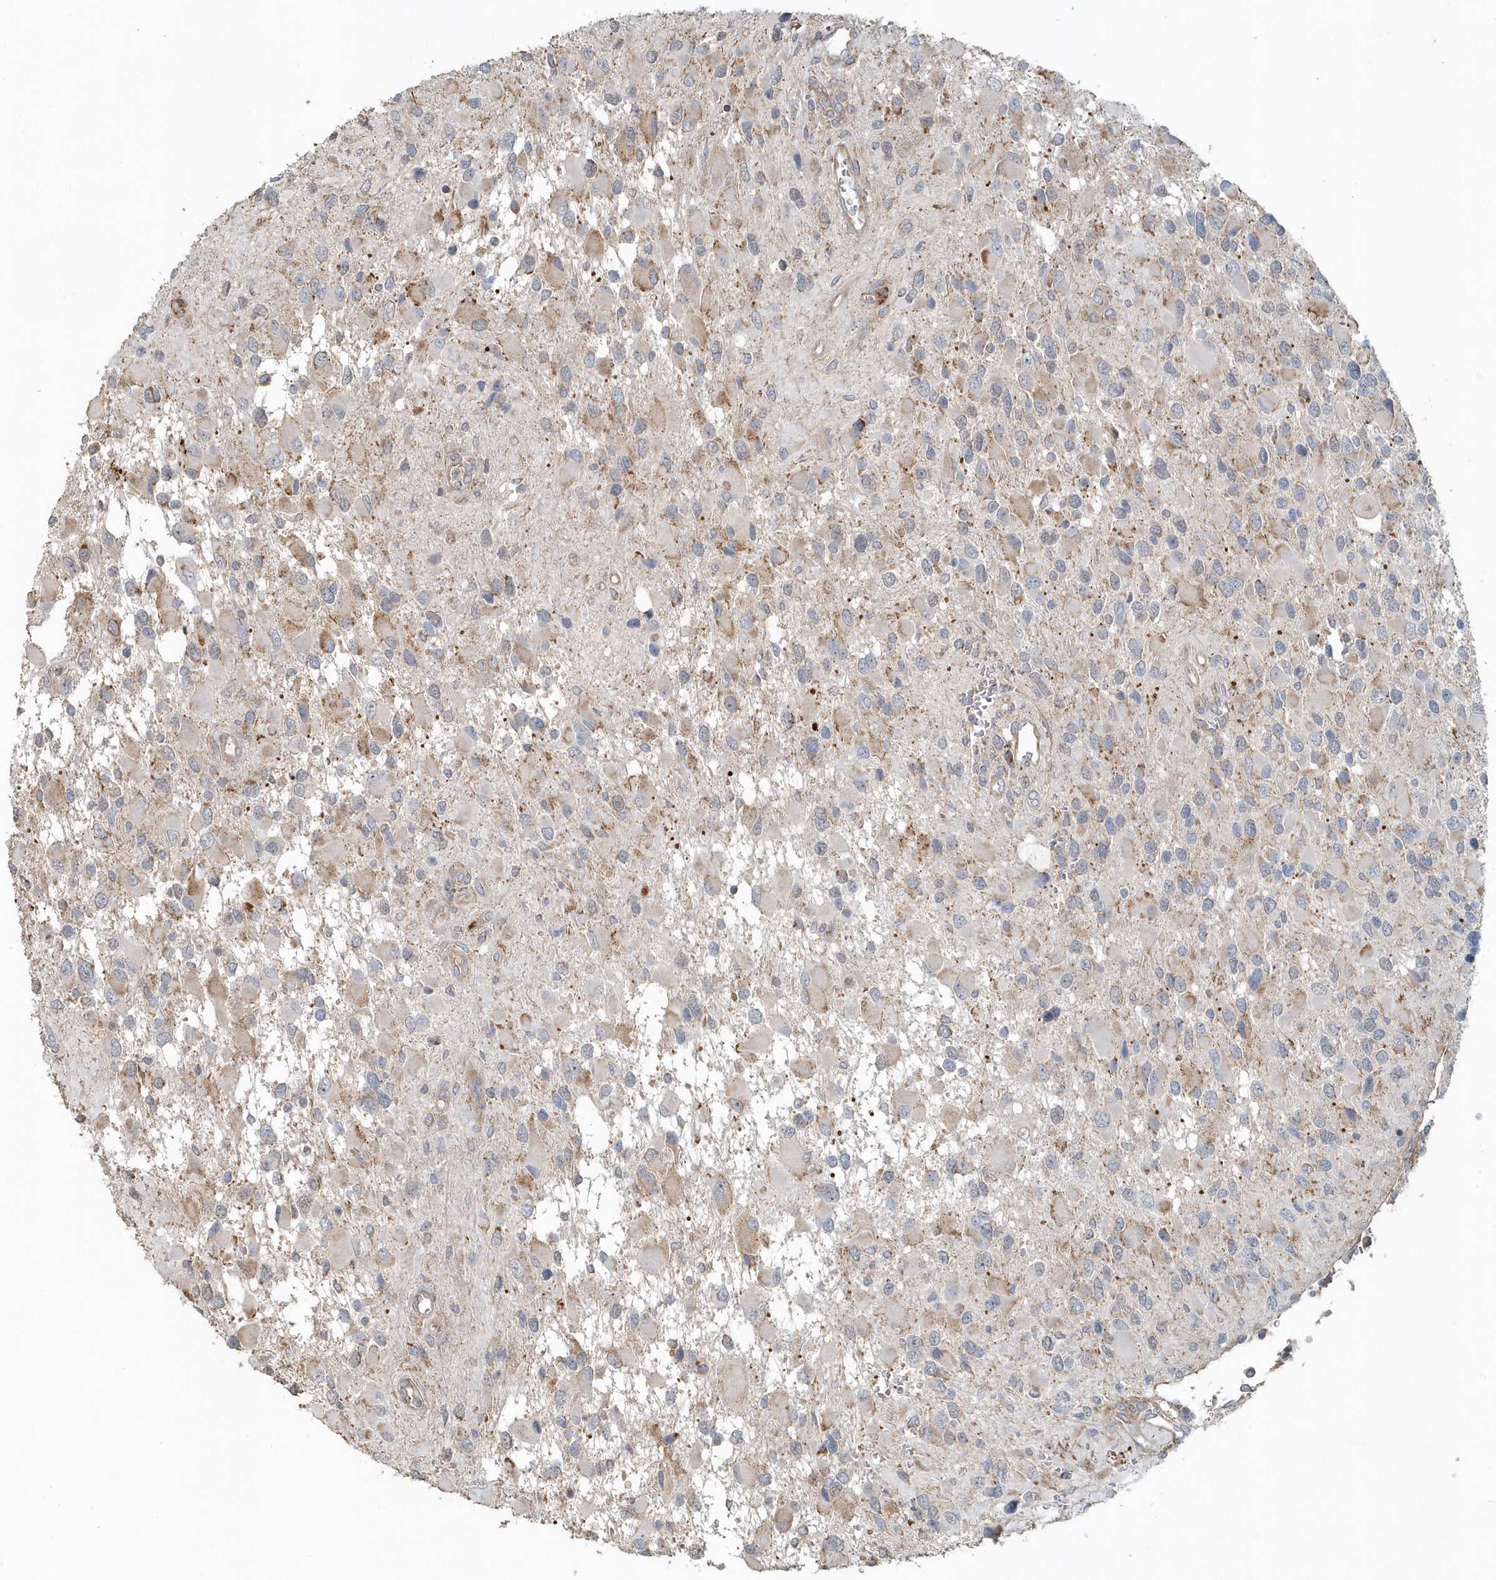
{"staining": {"intensity": "weak", "quantity": "25%-75%", "location": "cytoplasmic/membranous"}, "tissue": "glioma", "cell_type": "Tumor cells", "image_type": "cancer", "snomed": [{"axis": "morphology", "description": "Glioma, malignant, High grade"}, {"axis": "topography", "description": "Brain"}], "caption": "A micrograph of malignant glioma (high-grade) stained for a protein displays weak cytoplasmic/membranous brown staining in tumor cells.", "gene": "MMUT", "patient": {"sex": "male", "age": 53}}